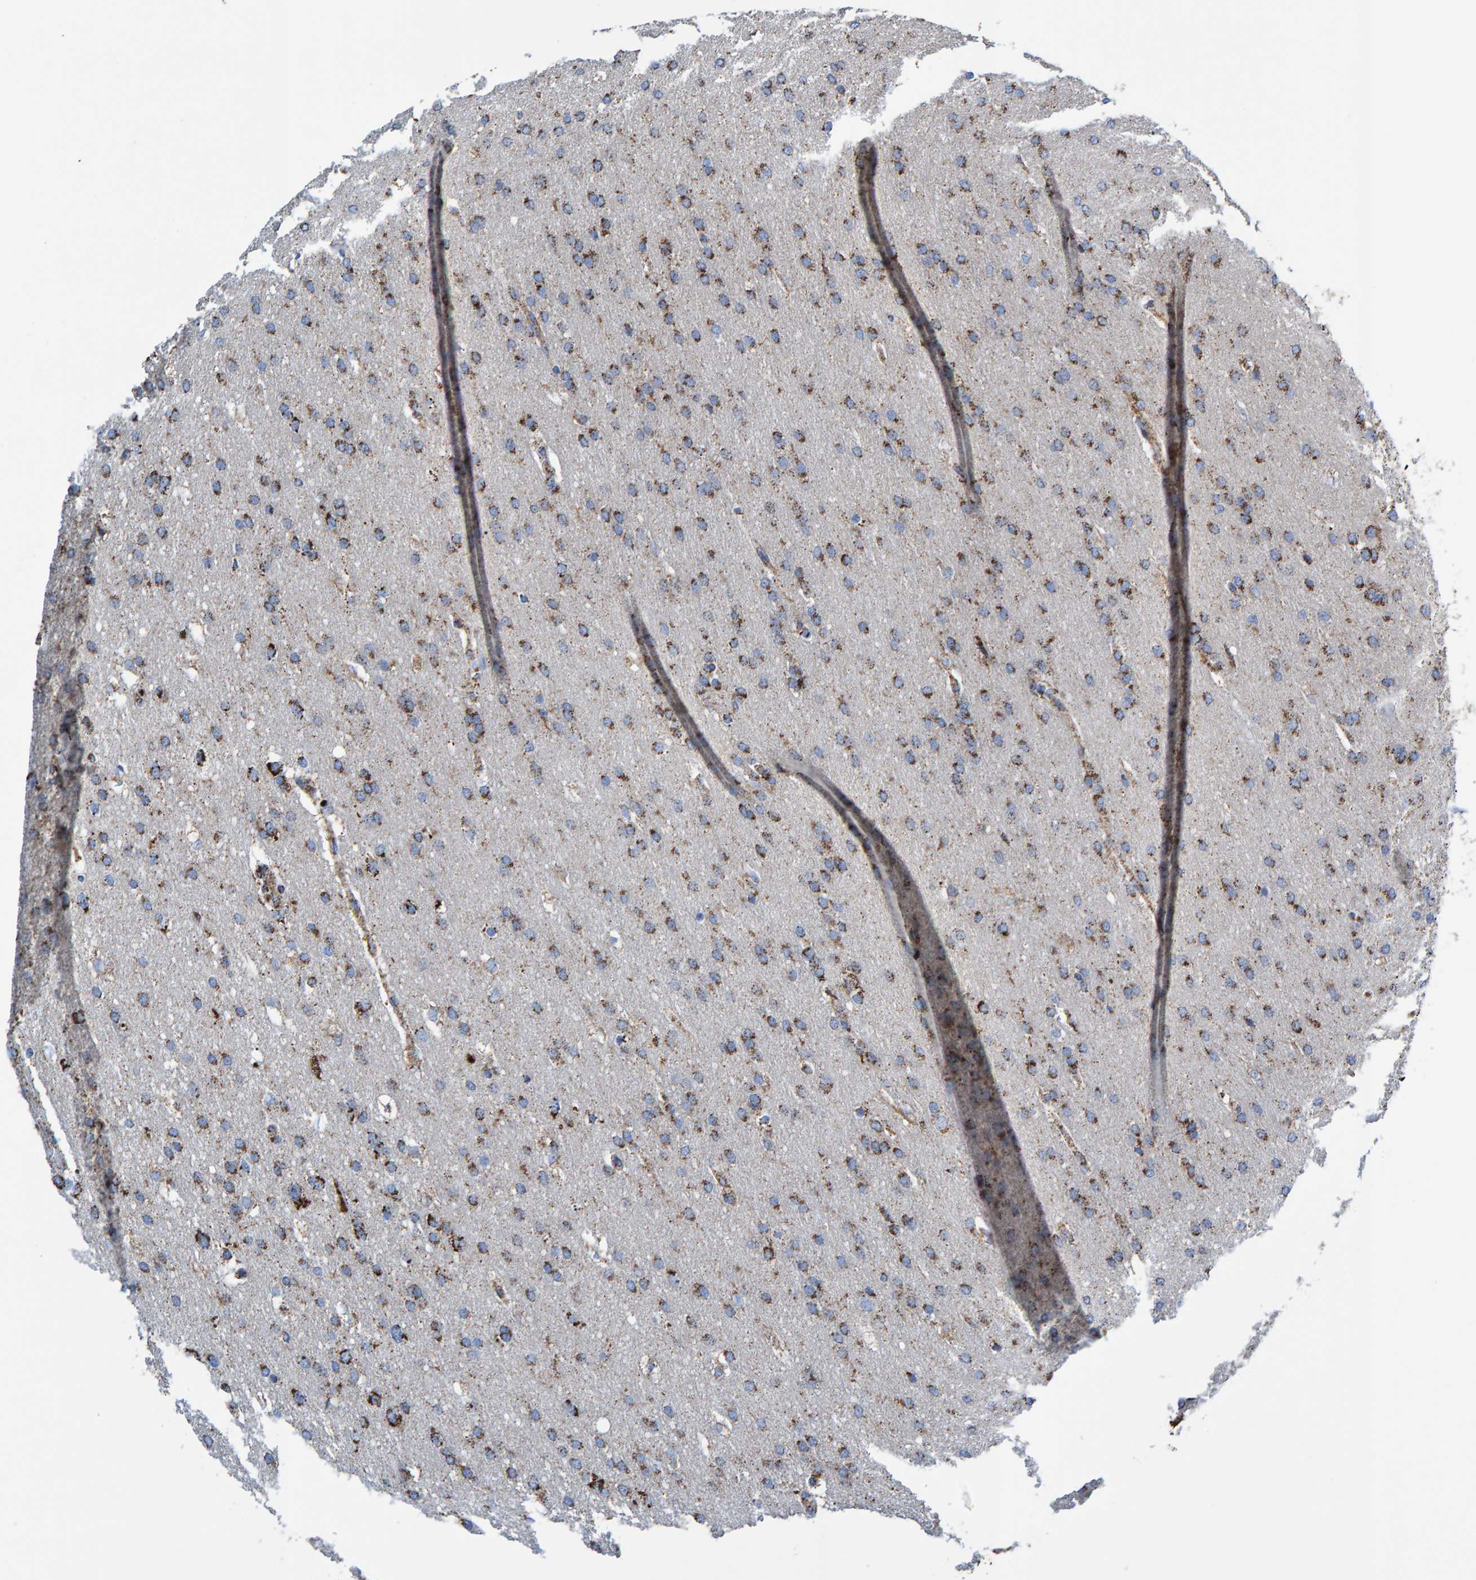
{"staining": {"intensity": "strong", "quantity": "25%-75%", "location": "cytoplasmic/membranous"}, "tissue": "glioma", "cell_type": "Tumor cells", "image_type": "cancer", "snomed": [{"axis": "morphology", "description": "Glioma, malignant, Low grade"}, {"axis": "topography", "description": "Brain"}], "caption": "Human glioma stained with a protein marker demonstrates strong staining in tumor cells.", "gene": "ENSG00000262660", "patient": {"sex": "female", "age": 37}}